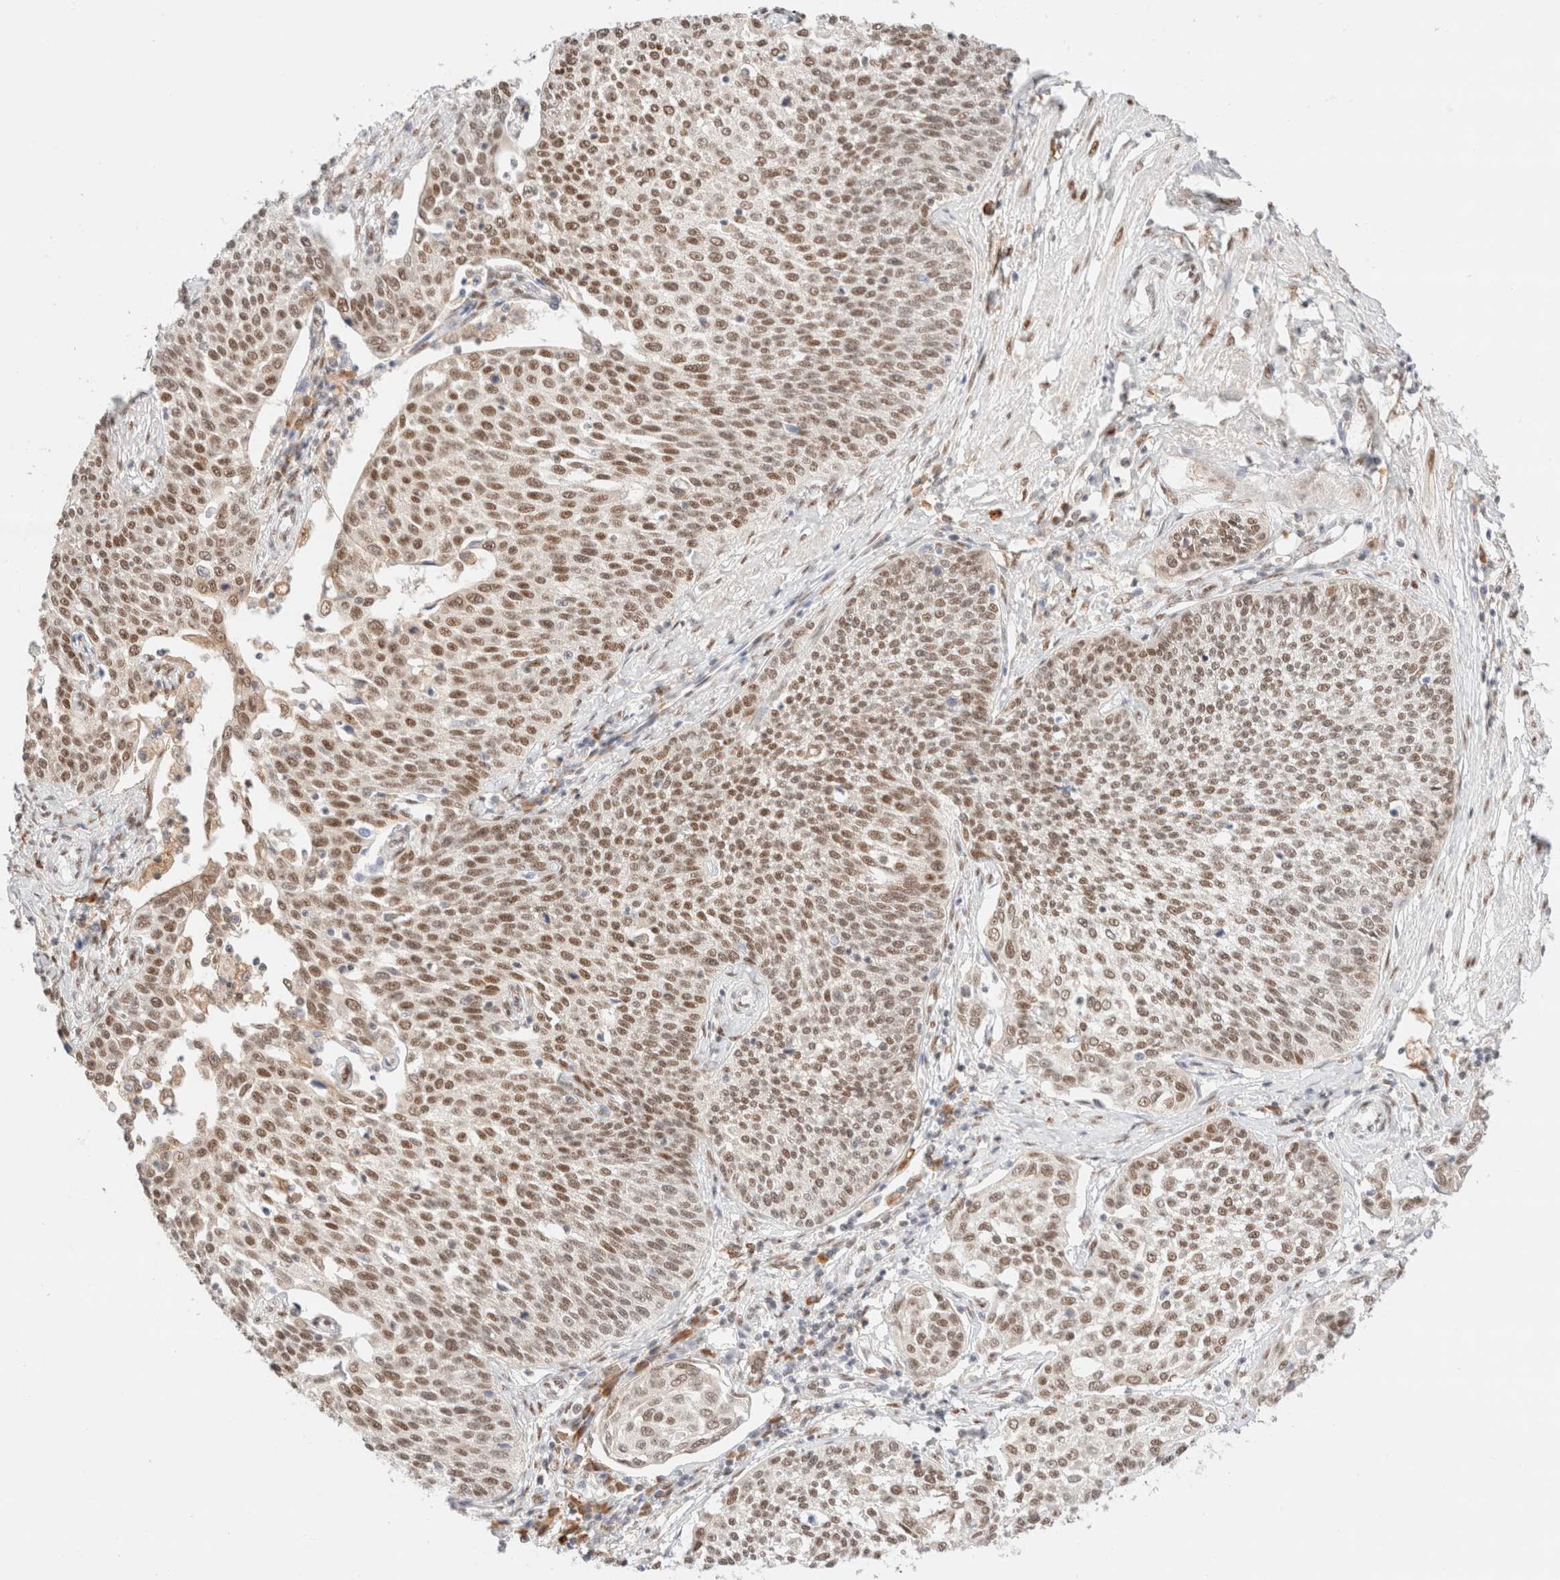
{"staining": {"intensity": "moderate", "quantity": ">75%", "location": "nuclear"}, "tissue": "cervical cancer", "cell_type": "Tumor cells", "image_type": "cancer", "snomed": [{"axis": "morphology", "description": "Squamous cell carcinoma, NOS"}, {"axis": "topography", "description": "Cervix"}], "caption": "Cervical cancer stained with a protein marker shows moderate staining in tumor cells.", "gene": "CIC", "patient": {"sex": "female", "age": 34}}